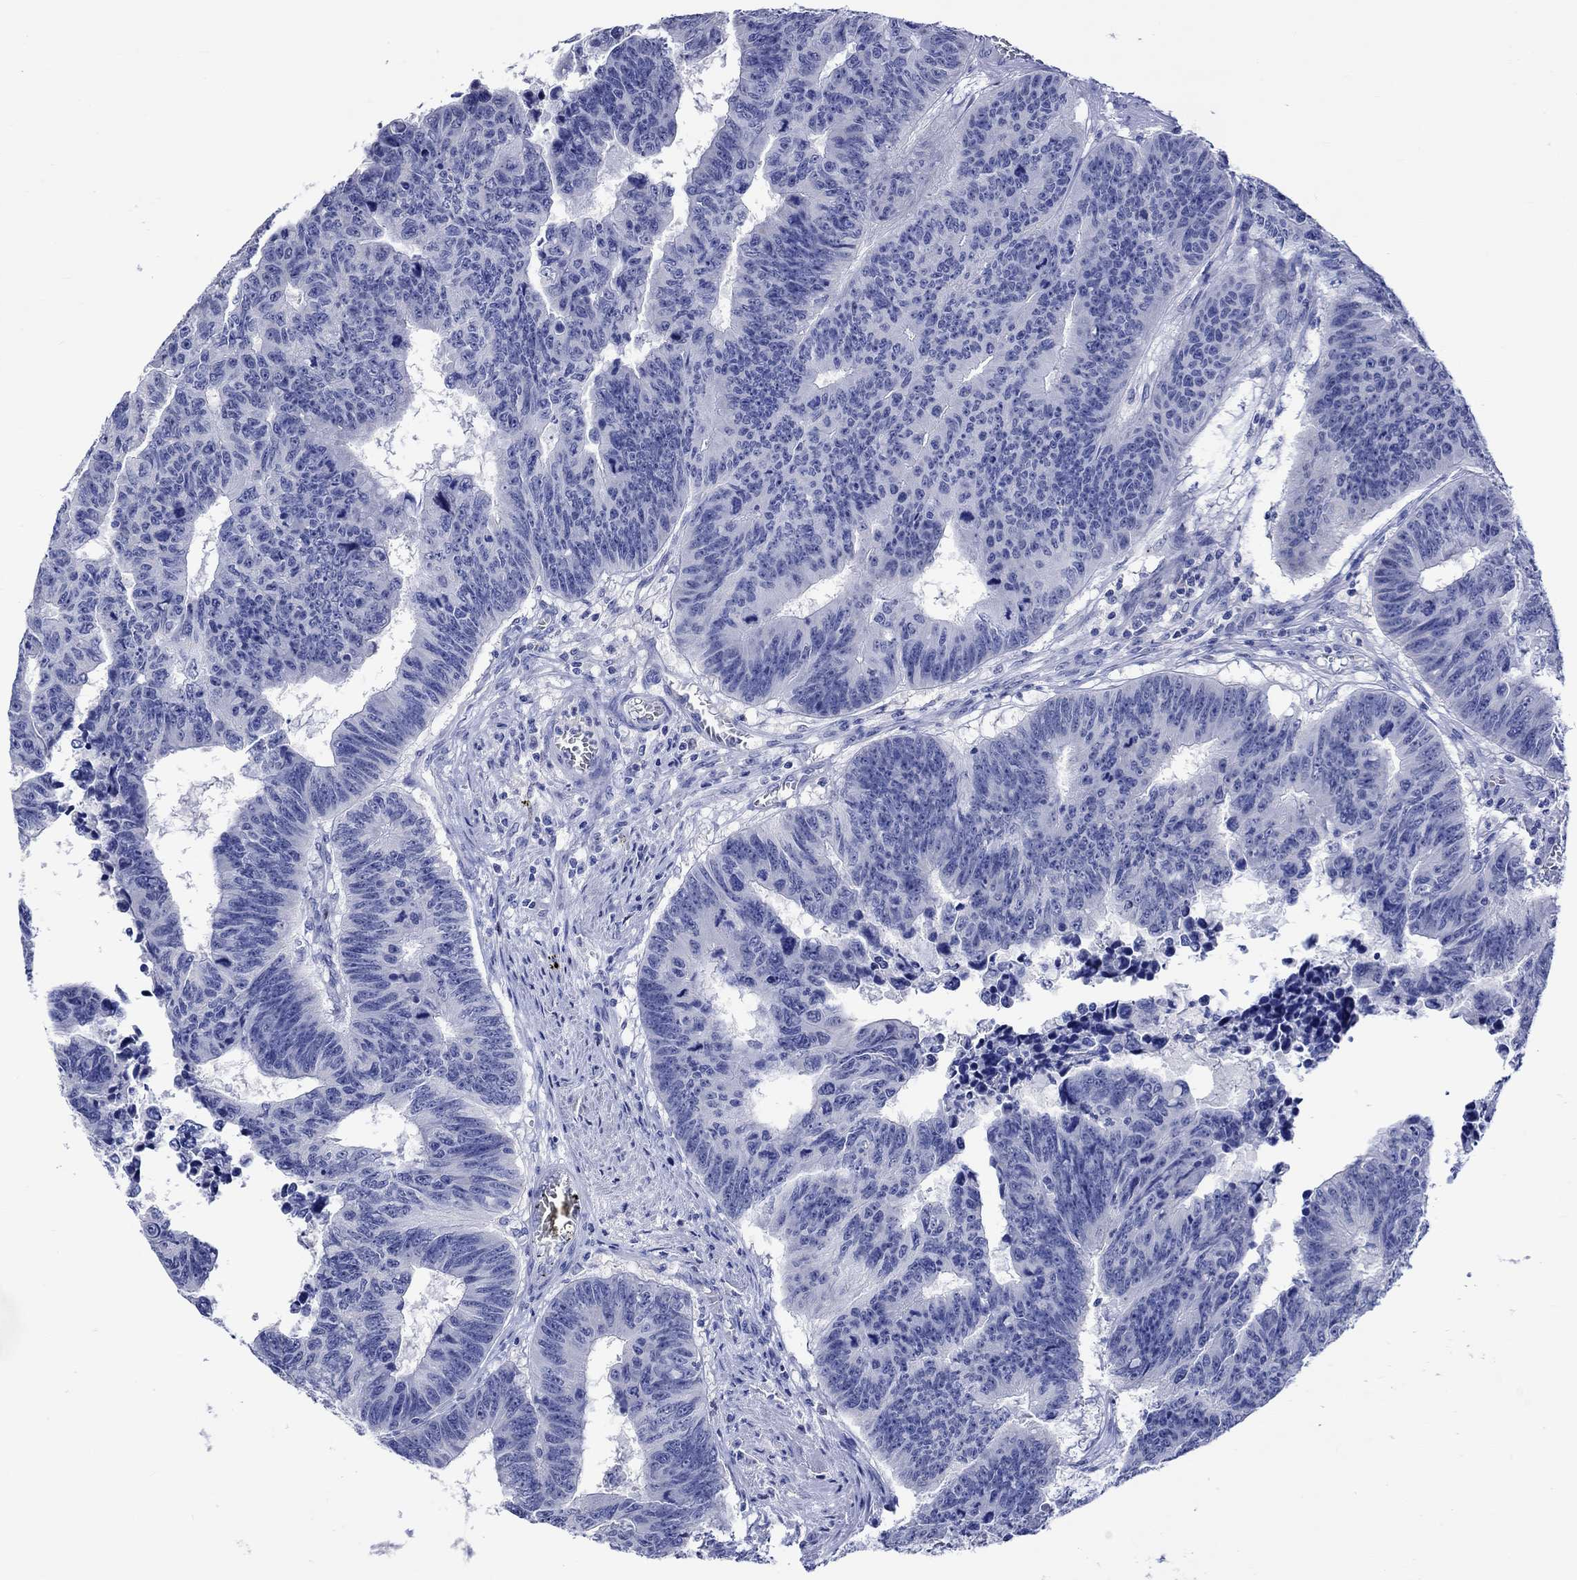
{"staining": {"intensity": "negative", "quantity": "none", "location": "none"}, "tissue": "colorectal cancer", "cell_type": "Tumor cells", "image_type": "cancer", "snomed": [{"axis": "morphology", "description": "Adenocarcinoma, NOS"}, {"axis": "topography", "description": "Appendix"}, {"axis": "topography", "description": "Colon"}, {"axis": "topography", "description": "Cecum"}, {"axis": "topography", "description": "Colon asc"}], "caption": "Tumor cells are negative for protein expression in human colorectal cancer.", "gene": "KLHL35", "patient": {"sex": "female", "age": 85}}